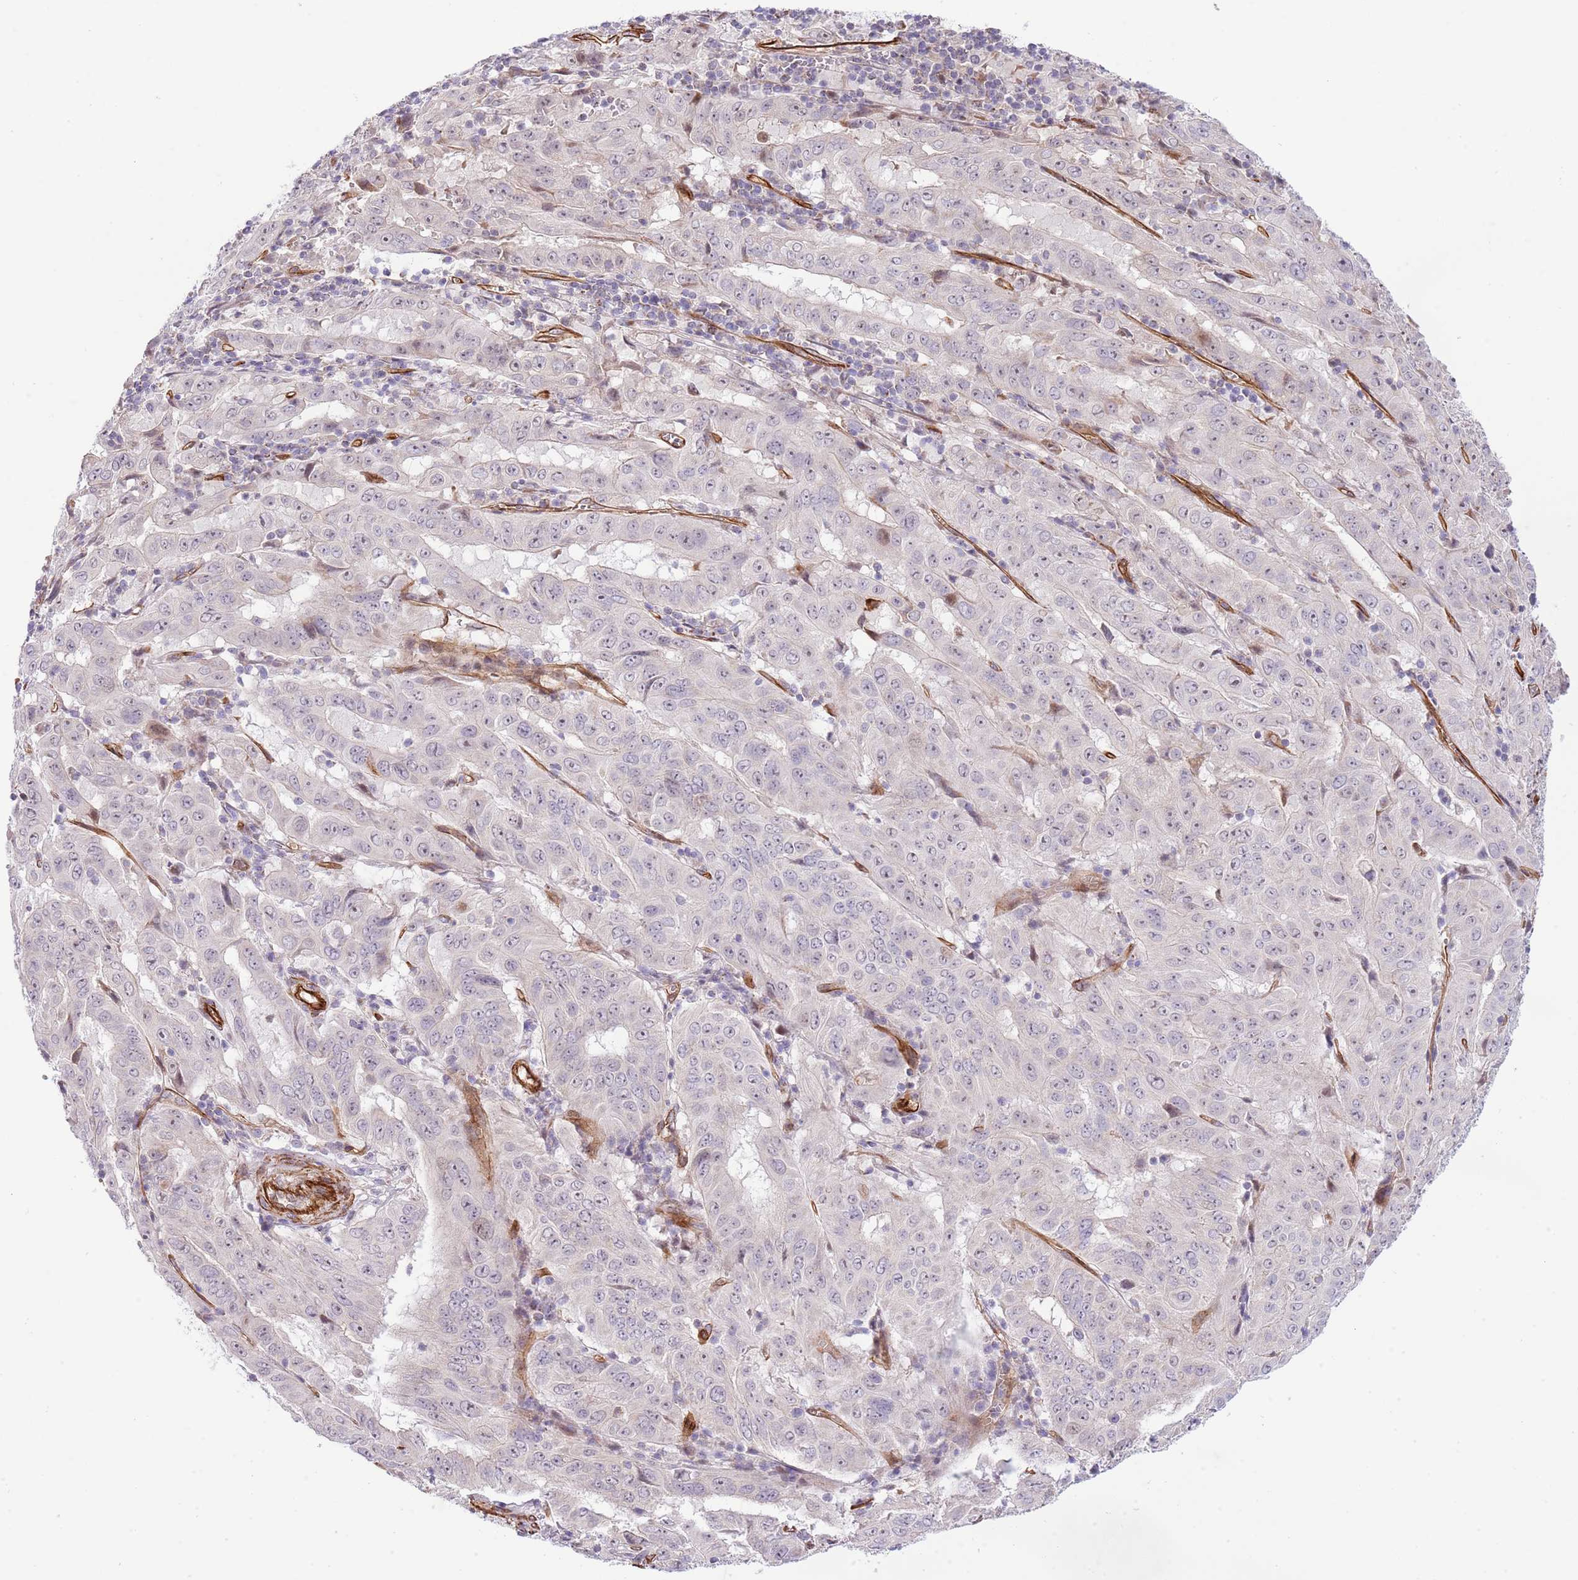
{"staining": {"intensity": "negative", "quantity": "none", "location": "none"}, "tissue": "pancreatic cancer", "cell_type": "Tumor cells", "image_type": "cancer", "snomed": [{"axis": "morphology", "description": "Adenocarcinoma, NOS"}, {"axis": "topography", "description": "Pancreas"}], "caption": "IHC micrograph of neoplastic tissue: pancreatic cancer (adenocarcinoma) stained with DAB (3,3'-diaminobenzidine) exhibits no significant protein expression in tumor cells.", "gene": "NEK3", "patient": {"sex": "male", "age": 63}}